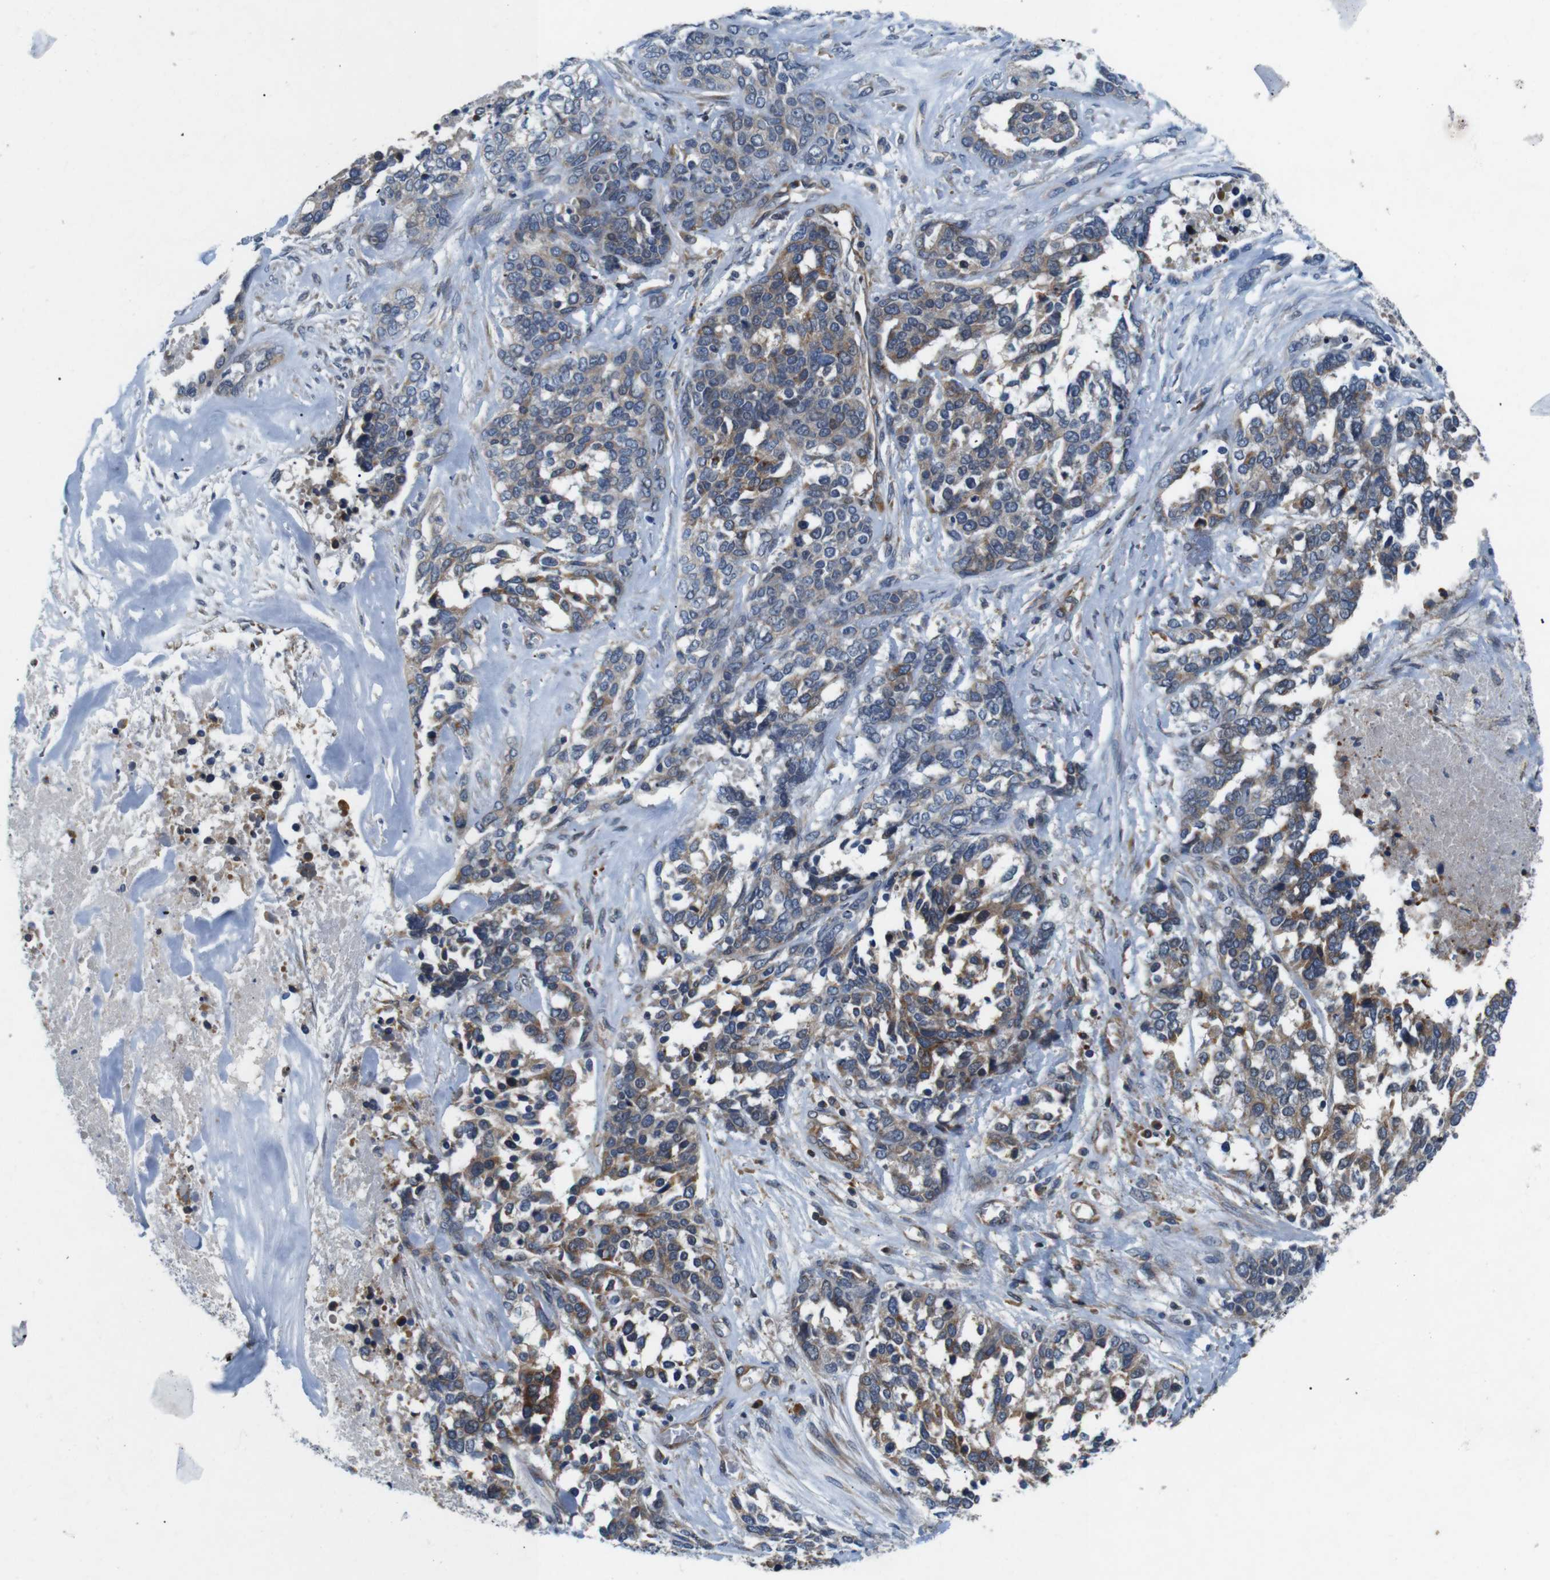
{"staining": {"intensity": "moderate", "quantity": "25%-75%", "location": "cytoplasmic/membranous"}, "tissue": "ovarian cancer", "cell_type": "Tumor cells", "image_type": "cancer", "snomed": [{"axis": "morphology", "description": "Cystadenocarcinoma, serous, NOS"}, {"axis": "topography", "description": "Ovary"}], "caption": "Brown immunohistochemical staining in ovarian cancer (serous cystadenocarcinoma) reveals moderate cytoplasmic/membranous positivity in approximately 25%-75% of tumor cells. Nuclei are stained in blue.", "gene": "JAK1", "patient": {"sex": "female", "age": 44}}